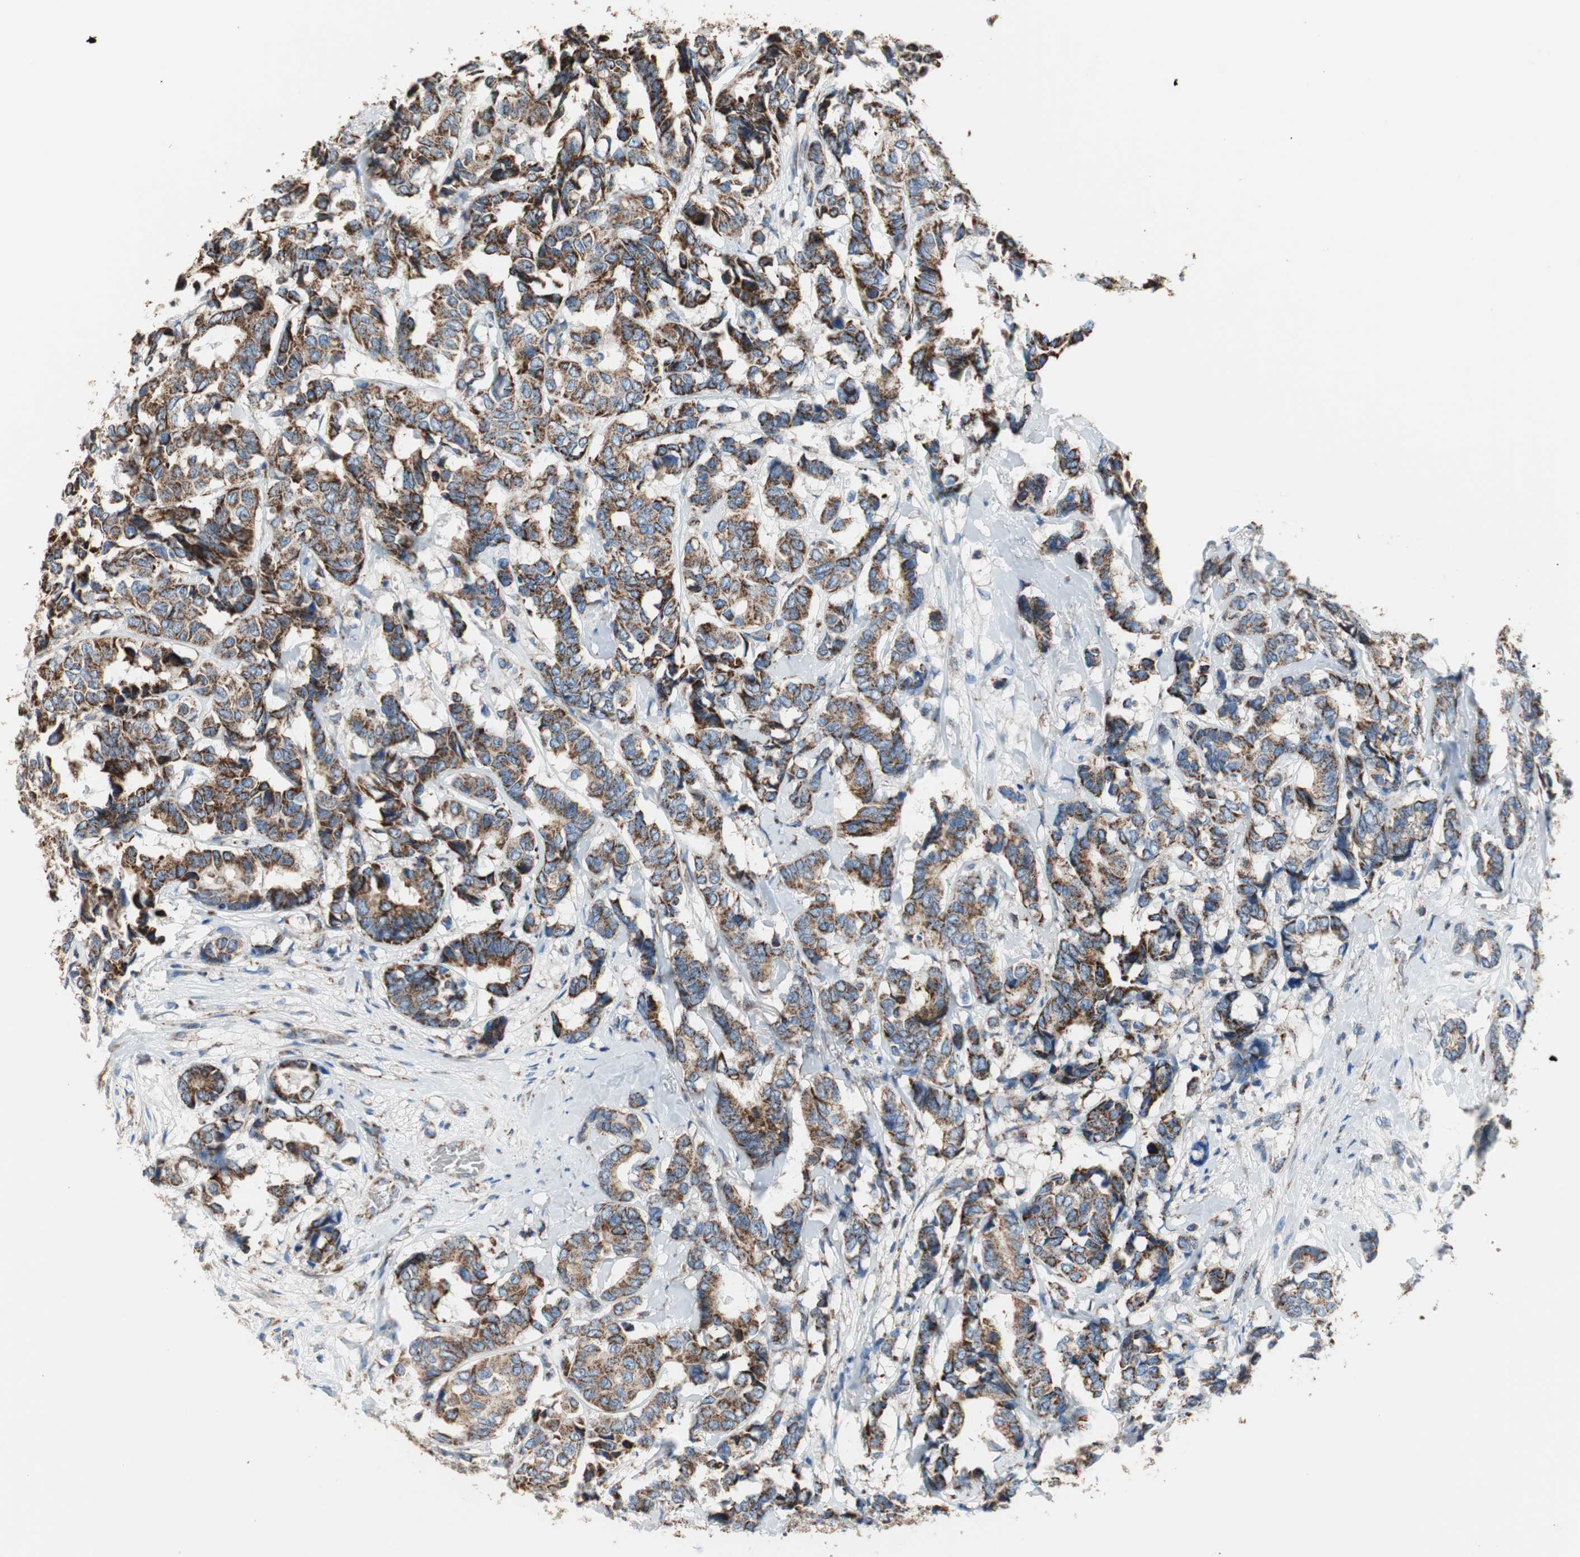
{"staining": {"intensity": "strong", "quantity": ">75%", "location": "cytoplasmic/membranous"}, "tissue": "breast cancer", "cell_type": "Tumor cells", "image_type": "cancer", "snomed": [{"axis": "morphology", "description": "Duct carcinoma"}, {"axis": "topography", "description": "Breast"}], "caption": "Protein staining exhibits strong cytoplasmic/membranous staining in approximately >75% of tumor cells in breast invasive ductal carcinoma.", "gene": "TST", "patient": {"sex": "female", "age": 87}}